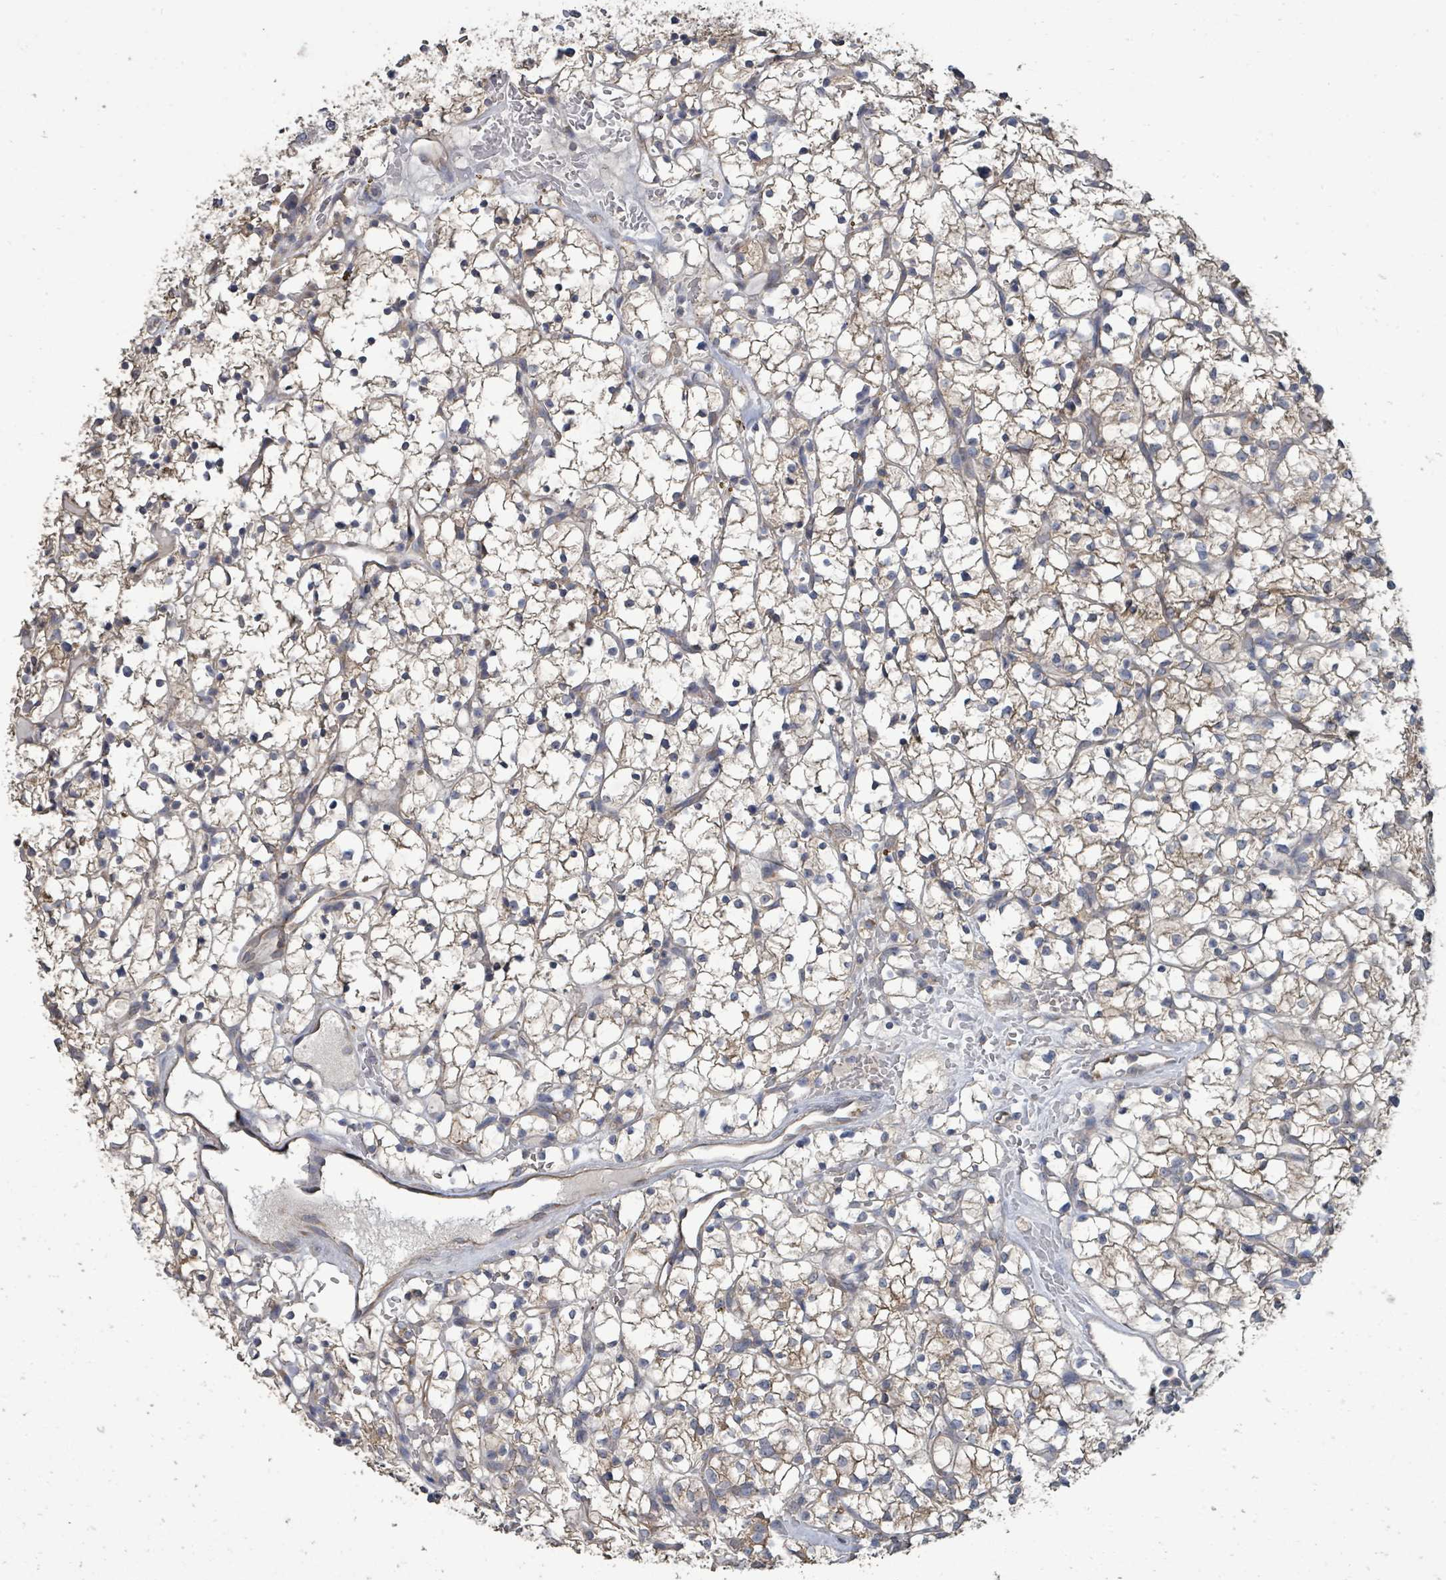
{"staining": {"intensity": "weak", "quantity": "25%-75%", "location": "cytoplasmic/membranous"}, "tissue": "renal cancer", "cell_type": "Tumor cells", "image_type": "cancer", "snomed": [{"axis": "morphology", "description": "Adenocarcinoma, NOS"}, {"axis": "topography", "description": "Kidney"}], "caption": "Weak cytoplasmic/membranous expression is present in about 25%-75% of tumor cells in renal adenocarcinoma.", "gene": "SLC9A7", "patient": {"sex": "female", "age": 64}}